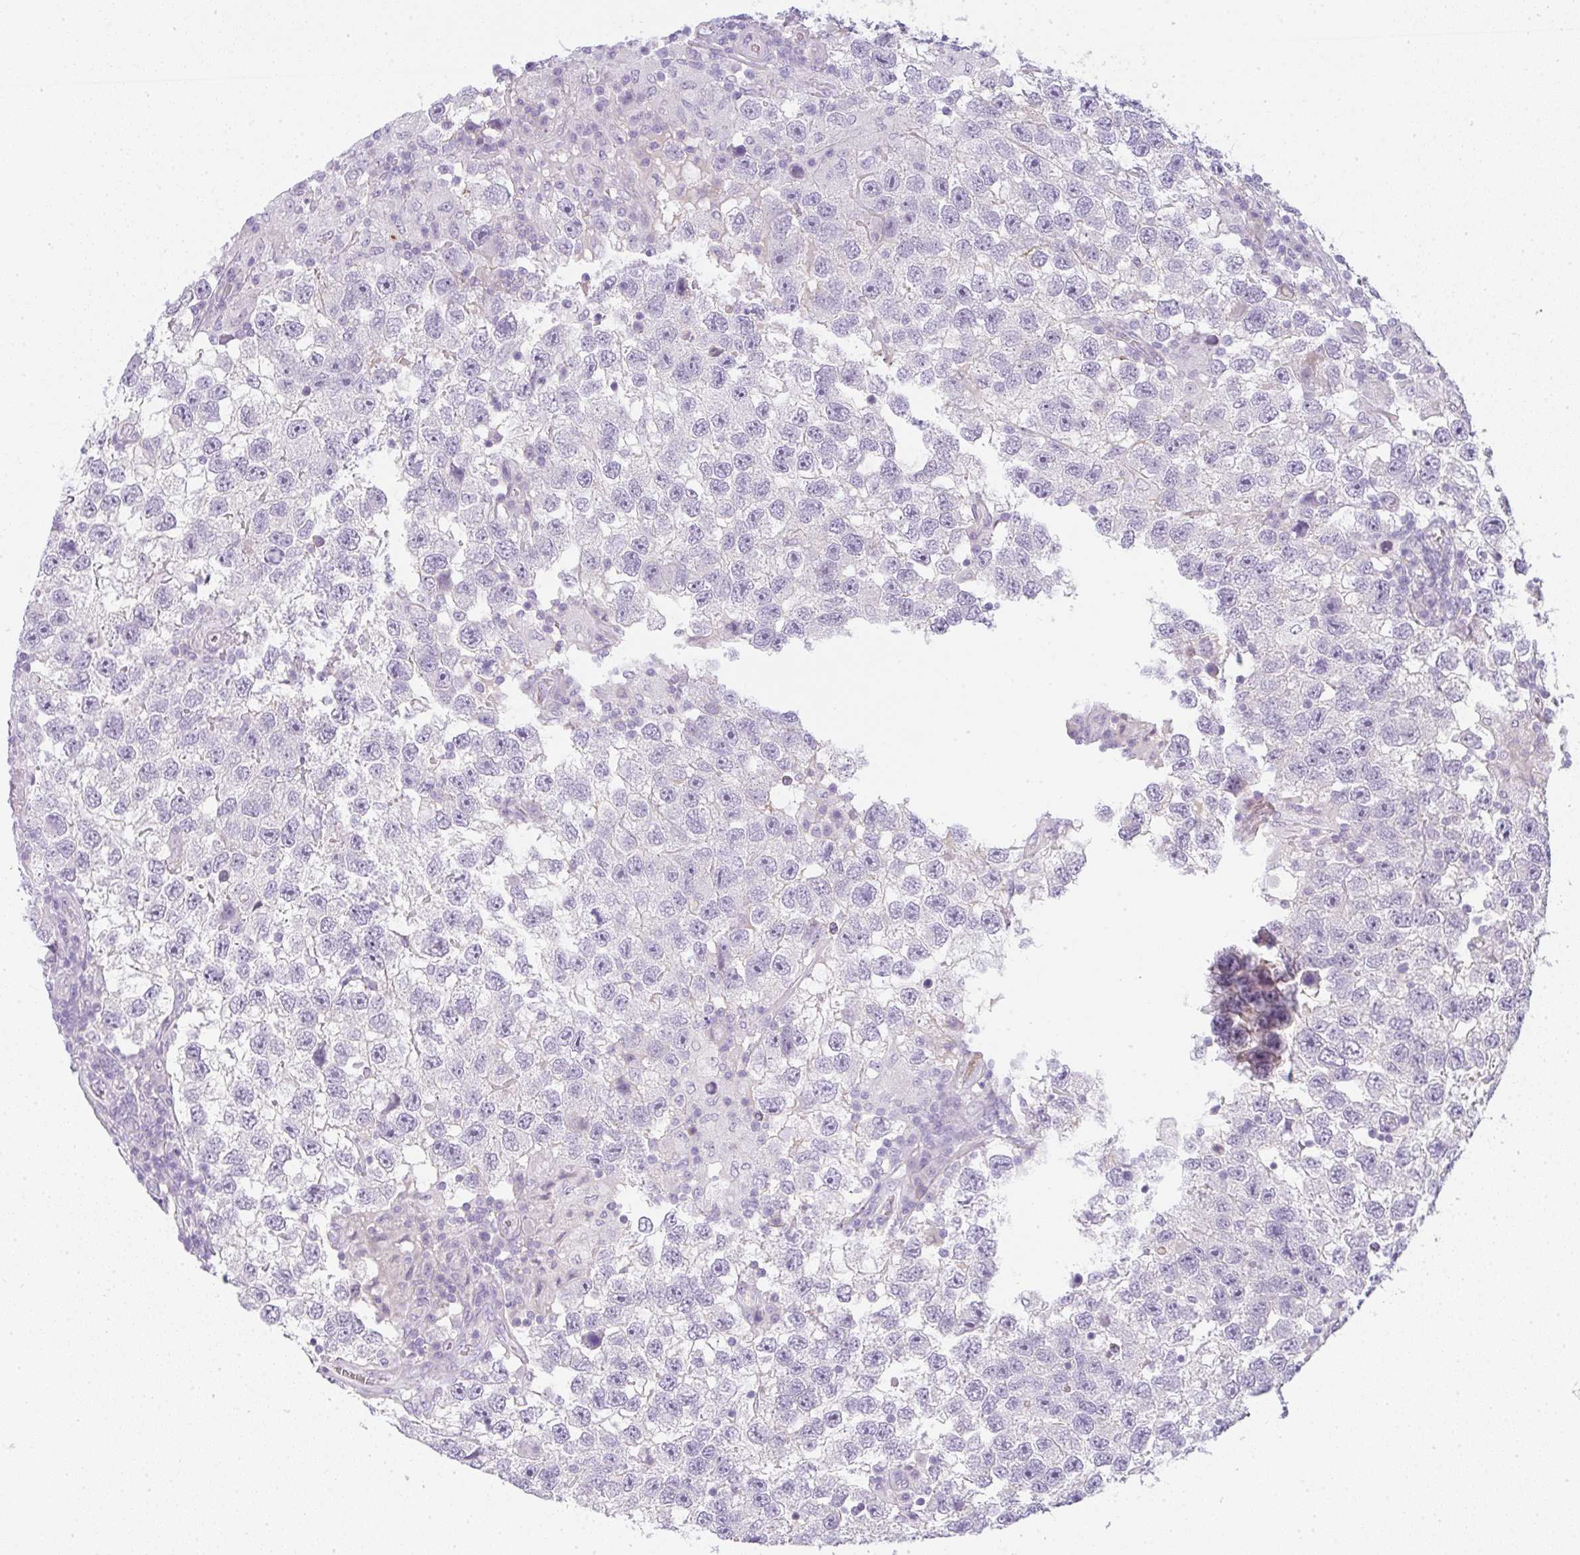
{"staining": {"intensity": "negative", "quantity": "none", "location": "none"}, "tissue": "testis cancer", "cell_type": "Tumor cells", "image_type": "cancer", "snomed": [{"axis": "morphology", "description": "Seminoma, NOS"}, {"axis": "topography", "description": "Testis"}], "caption": "Tumor cells are negative for brown protein staining in testis cancer.", "gene": "LPAR4", "patient": {"sex": "male", "age": 26}}